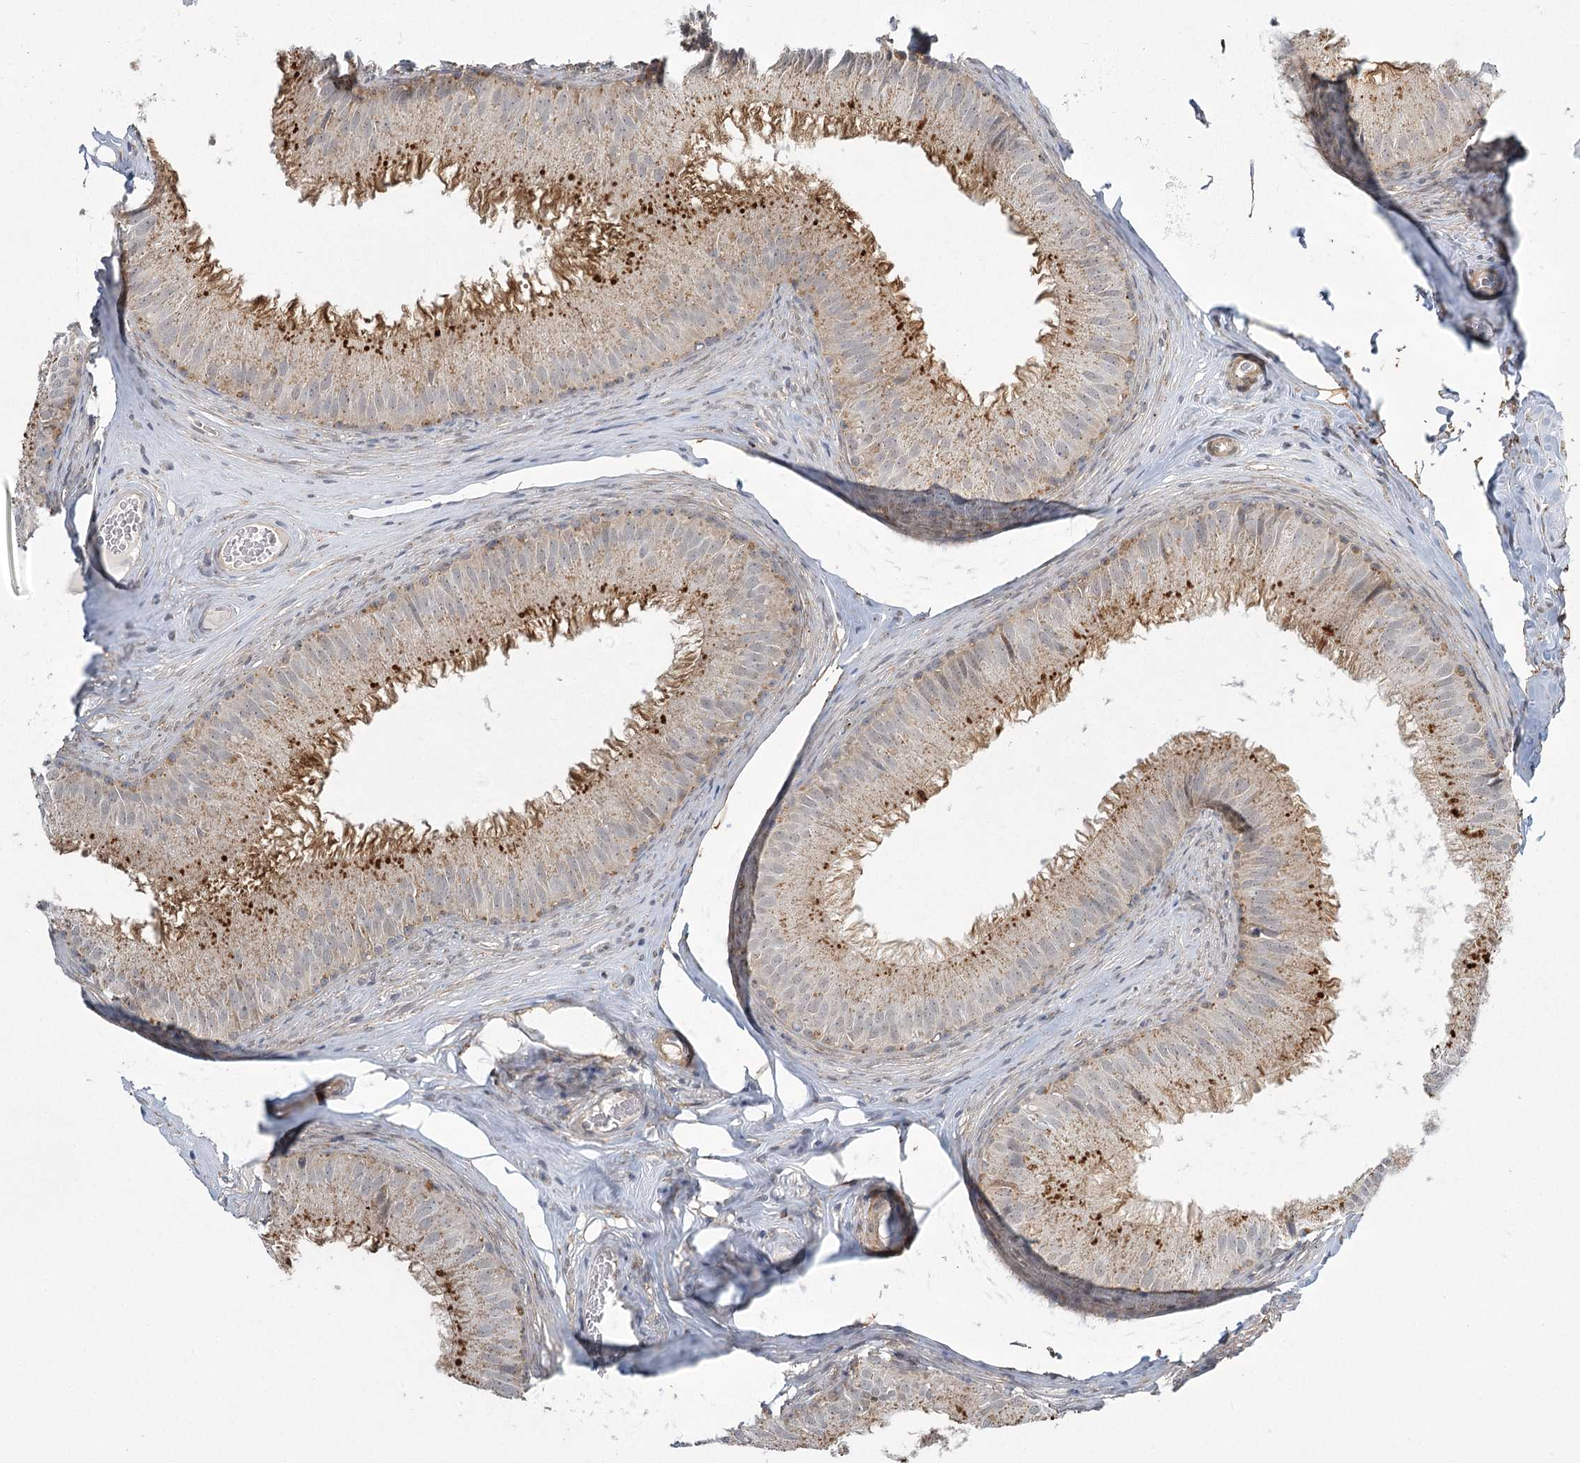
{"staining": {"intensity": "moderate", "quantity": "25%-75%", "location": "cytoplasmic/membranous"}, "tissue": "epididymis", "cell_type": "Glandular cells", "image_type": "normal", "snomed": [{"axis": "morphology", "description": "Normal tissue, NOS"}, {"axis": "topography", "description": "Epididymis"}], "caption": "This image reveals immunohistochemistry staining of normal human epididymis, with medium moderate cytoplasmic/membranous expression in about 25%-75% of glandular cells.", "gene": "MED28", "patient": {"sex": "male", "age": 32}}